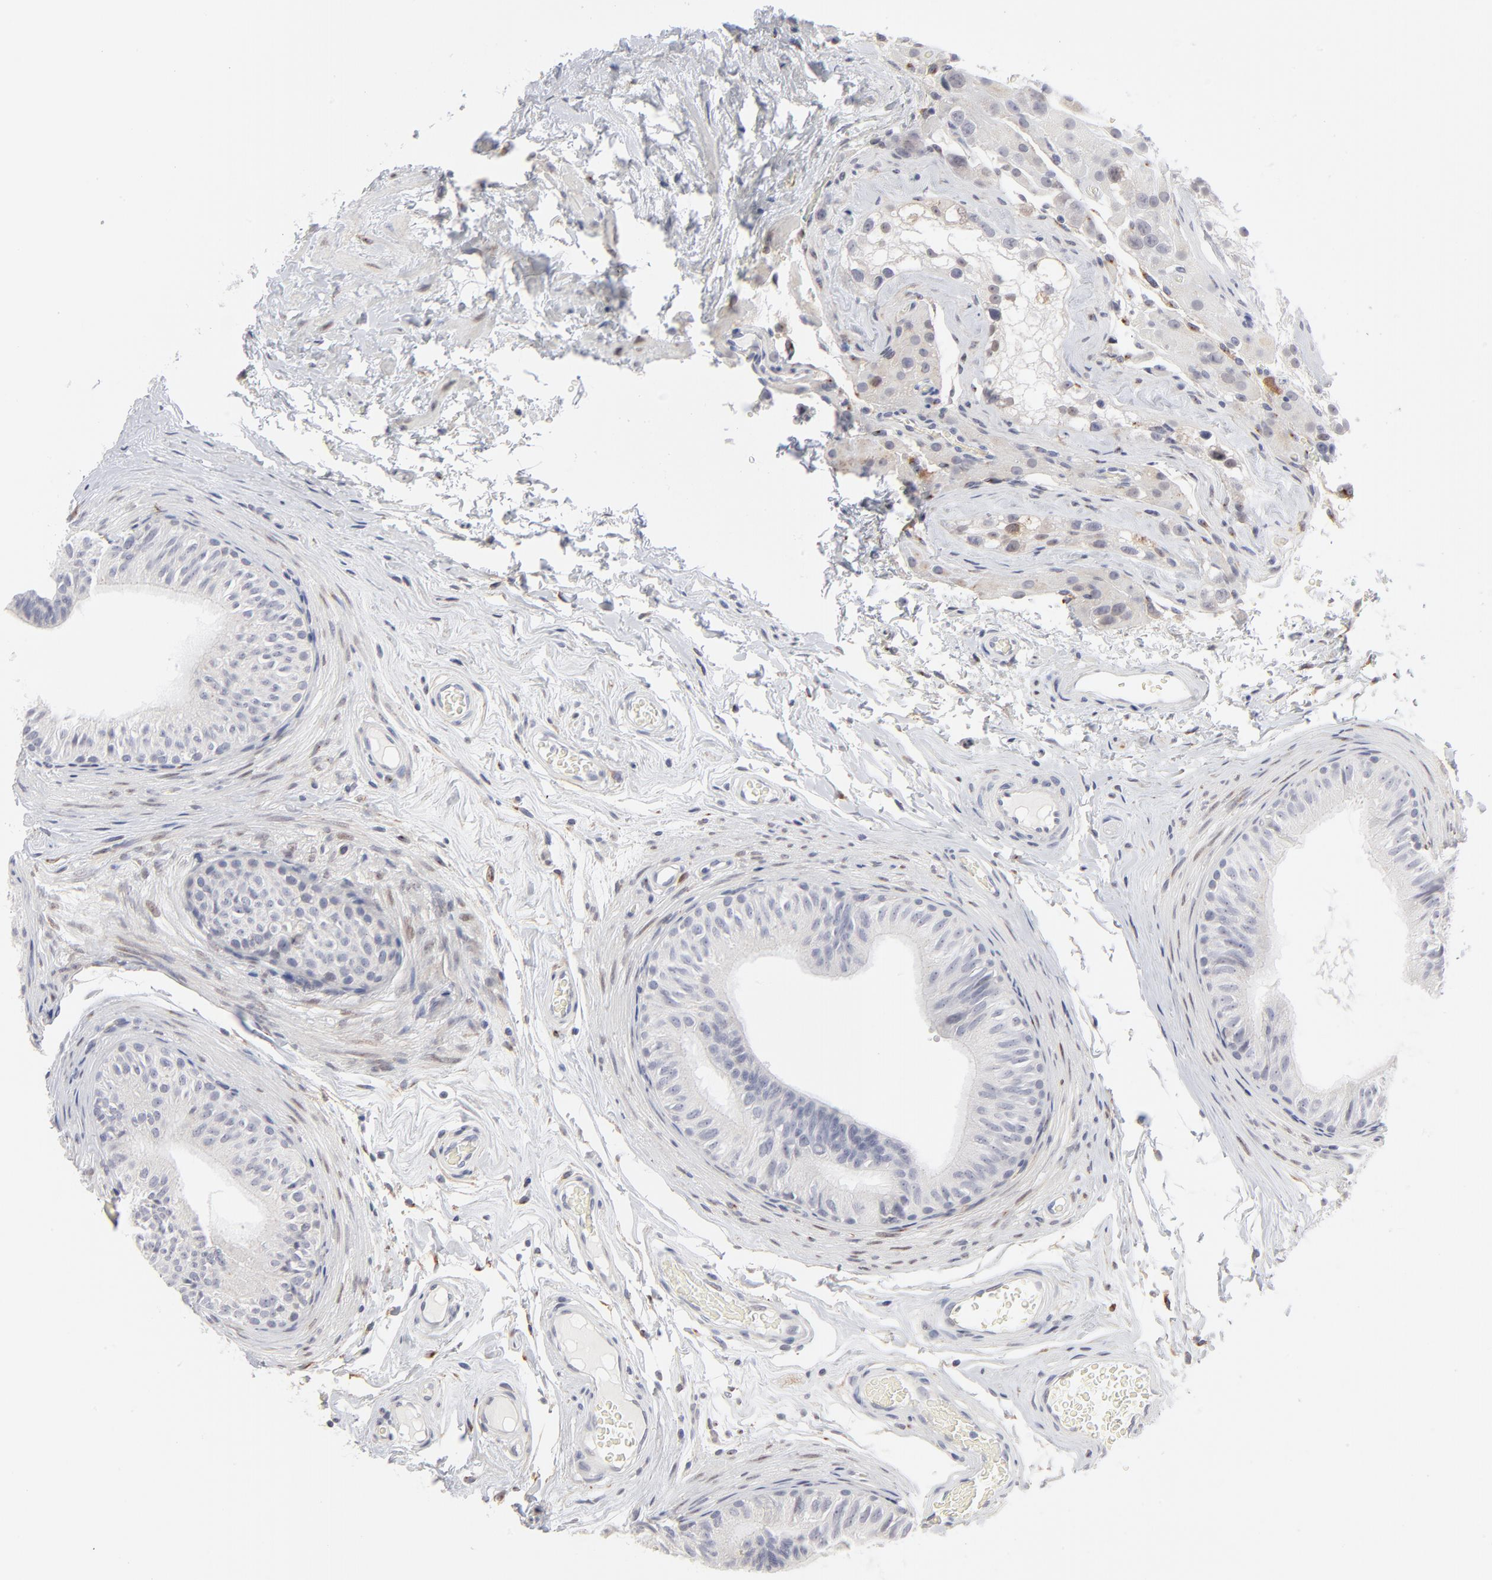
{"staining": {"intensity": "negative", "quantity": "none", "location": "none"}, "tissue": "epididymis", "cell_type": "Glandular cells", "image_type": "normal", "snomed": [{"axis": "morphology", "description": "Normal tissue, NOS"}, {"axis": "topography", "description": "Testis"}, {"axis": "topography", "description": "Epididymis"}], "caption": "Immunohistochemistry photomicrograph of benign human epididymis stained for a protein (brown), which shows no positivity in glandular cells. Brightfield microscopy of IHC stained with DAB (brown) and hematoxylin (blue), captured at high magnification.", "gene": "AURKA", "patient": {"sex": "male", "age": 36}}